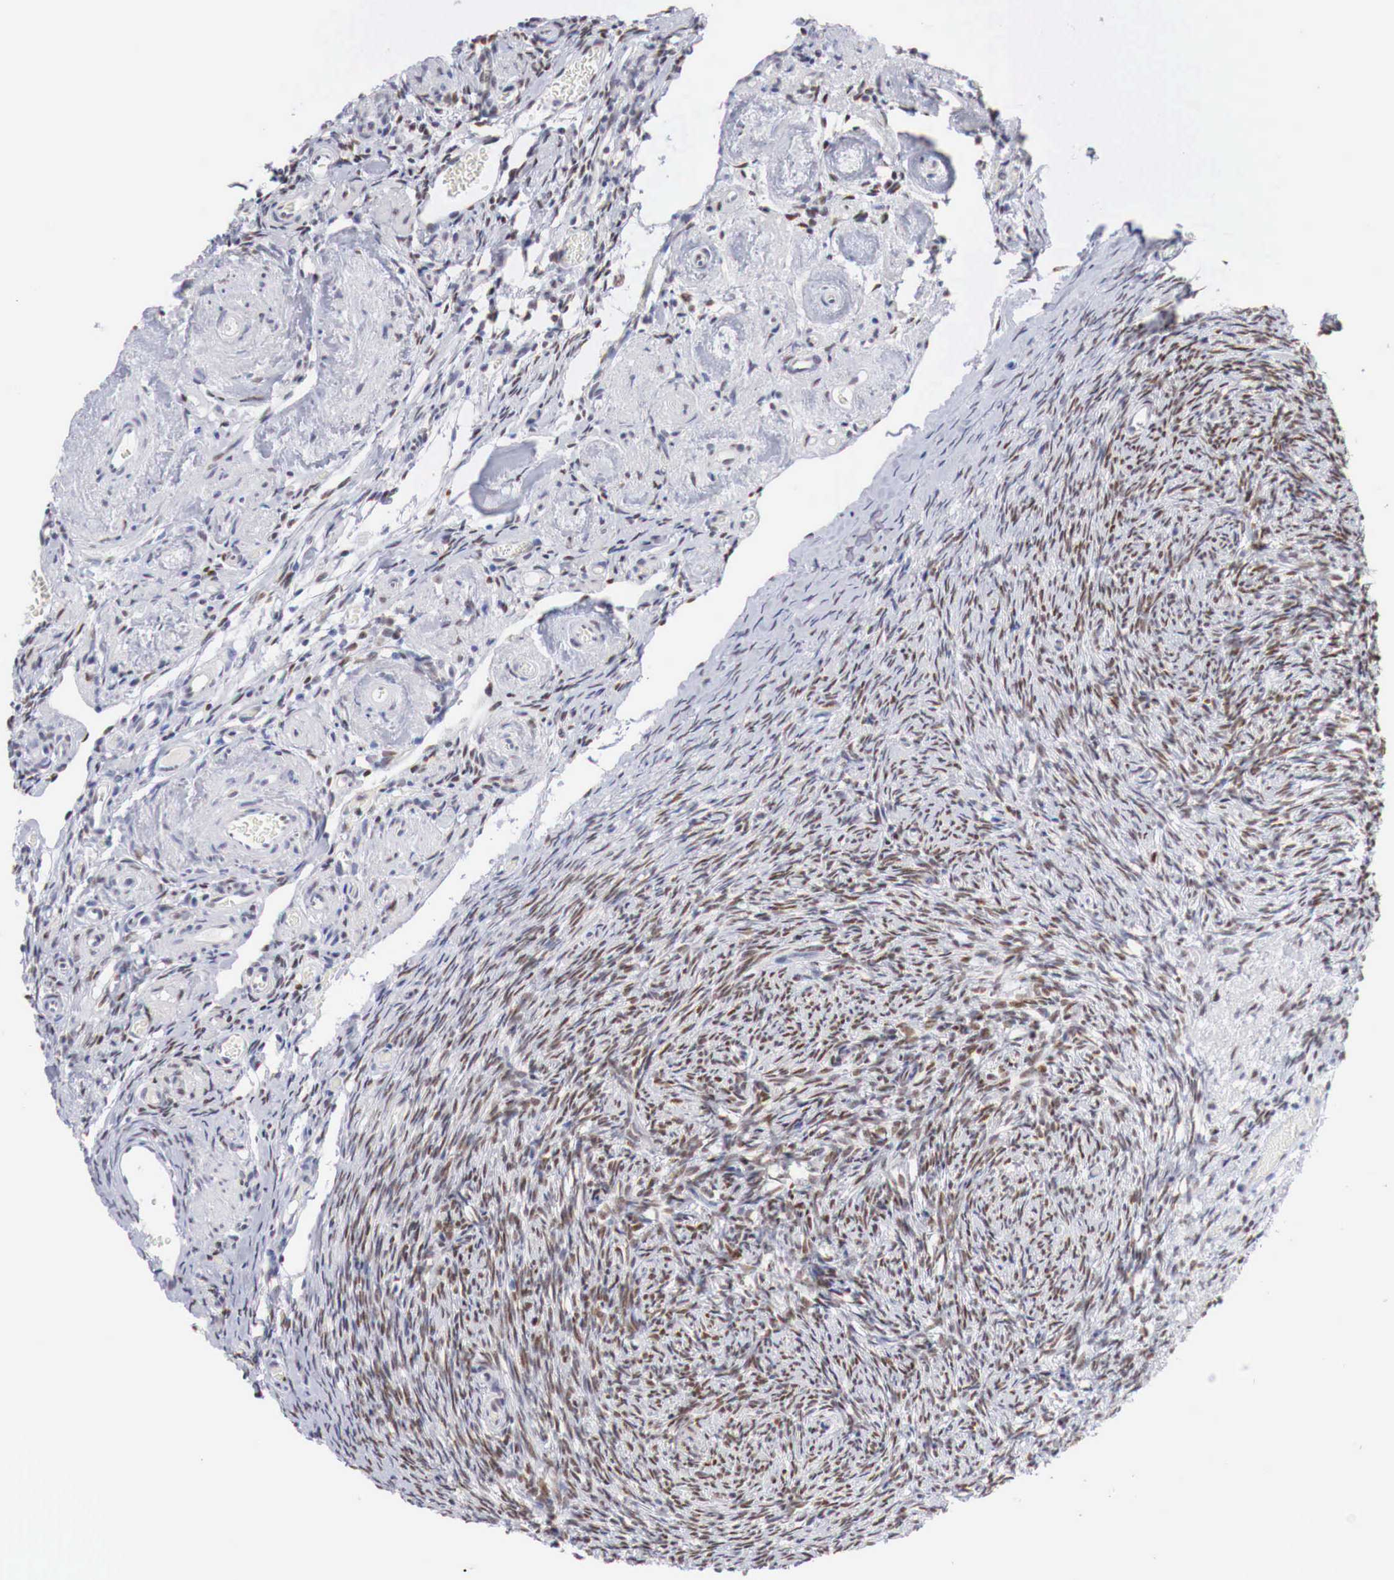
{"staining": {"intensity": "moderate", "quantity": ">75%", "location": "nuclear"}, "tissue": "ovary", "cell_type": "Ovarian stroma cells", "image_type": "normal", "snomed": [{"axis": "morphology", "description": "Normal tissue, NOS"}, {"axis": "topography", "description": "Ovary"}], "caption": "Ovary stained with a brown dye reveals moderate nuclear positive staining in approximately >75% of ovarian stroma cells.", "gene": "FOXP2", "patient": {"sex": "female", "age": 78}}